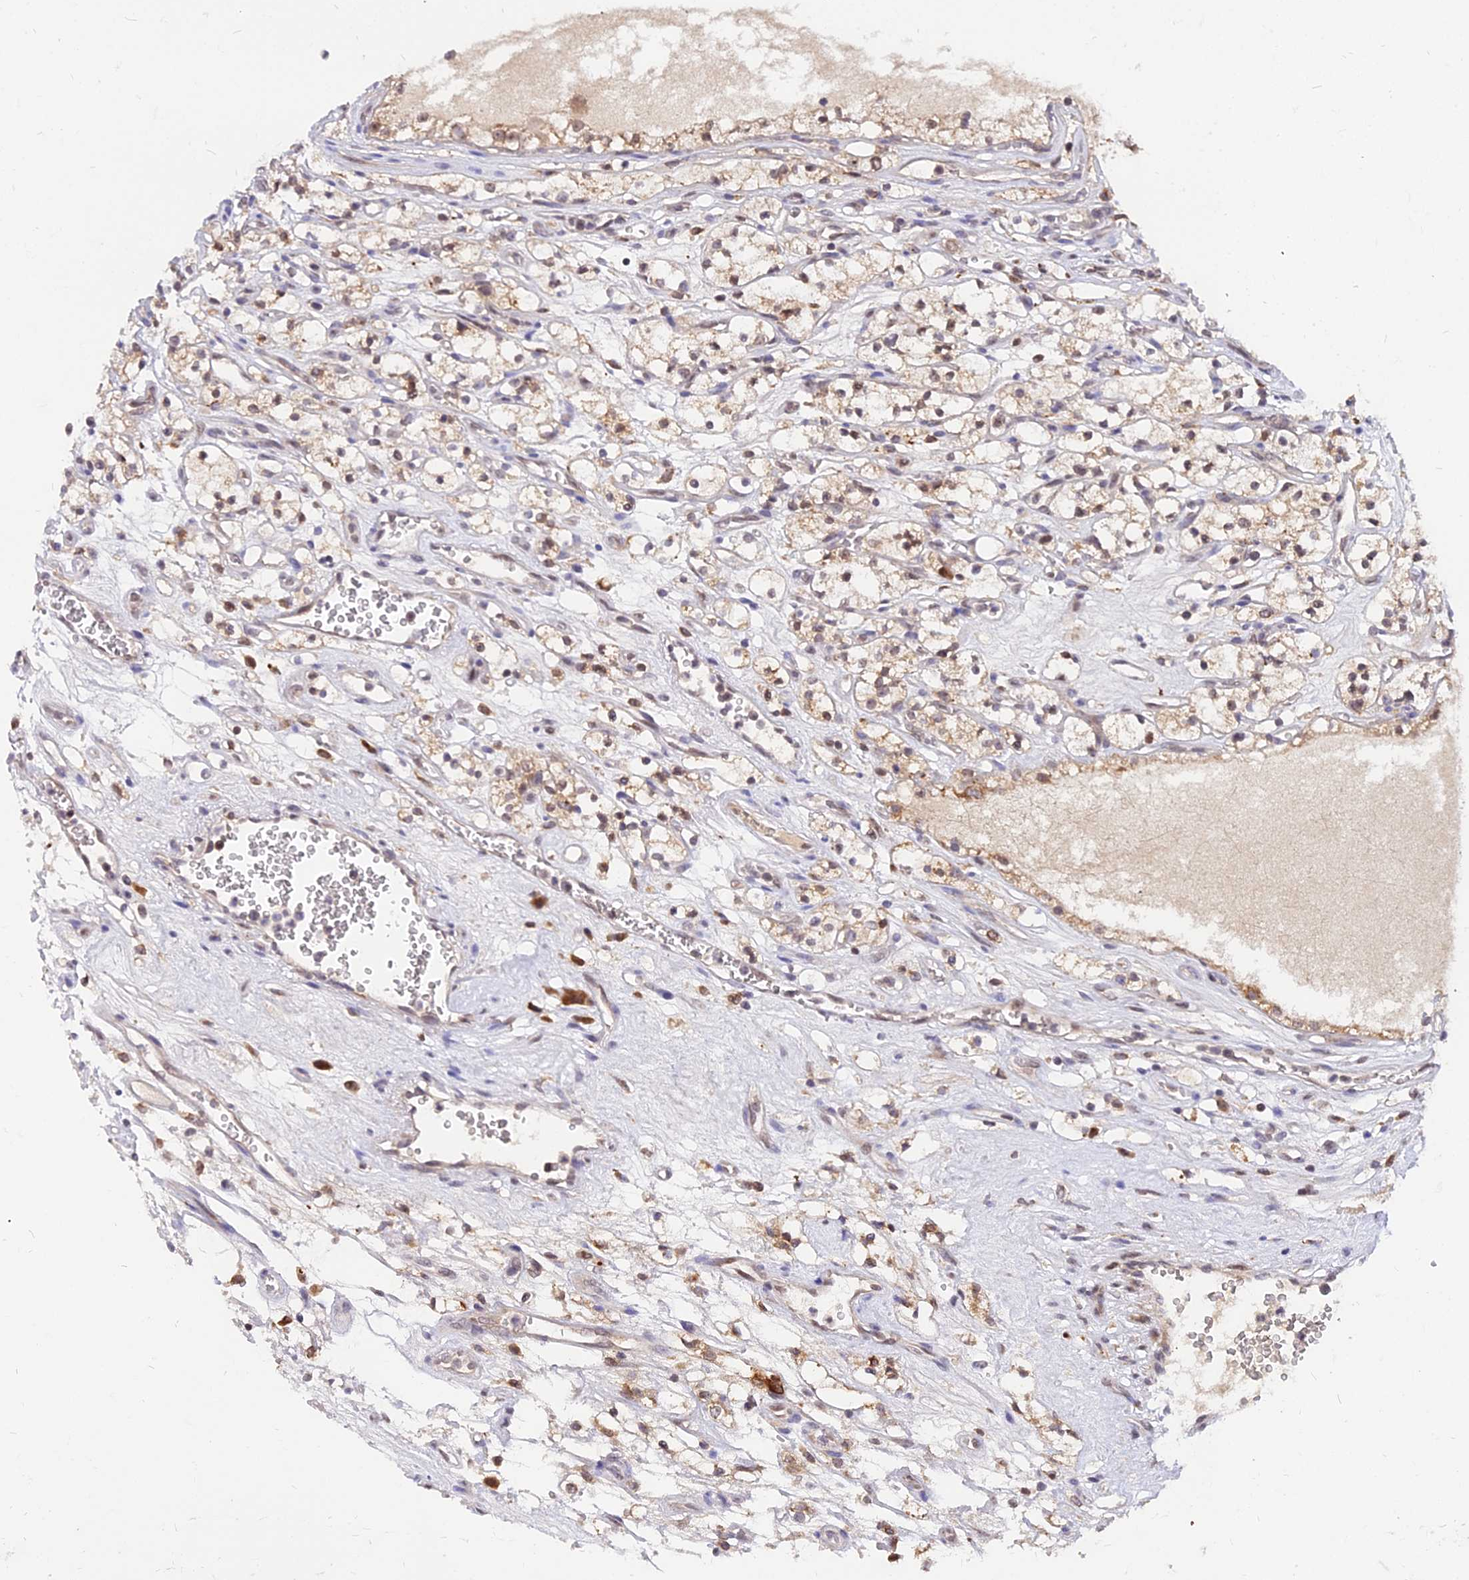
{"staining": {"intensity": "weak", "quantity": ">75%", "location": "cytoplasmic/membranous,nuclear"}, "tissue": "renal cancer", "cell_type": "Tumor cells", "image_type": "cancer", "snomed": [{"axis": "morphology", "description": "Adenocarcinoma, NOS"}, {"axis": "topography", "description": "Kidney"}], "caption": "There is low levels of weak cytoplasmic/membranous and nuclear staining in tumor cells of renal cancer, as demonstrated by immunohistochemical staining (brown color).", "gene": "RNF121", "patient": {"sex": "female", "age": 69}}